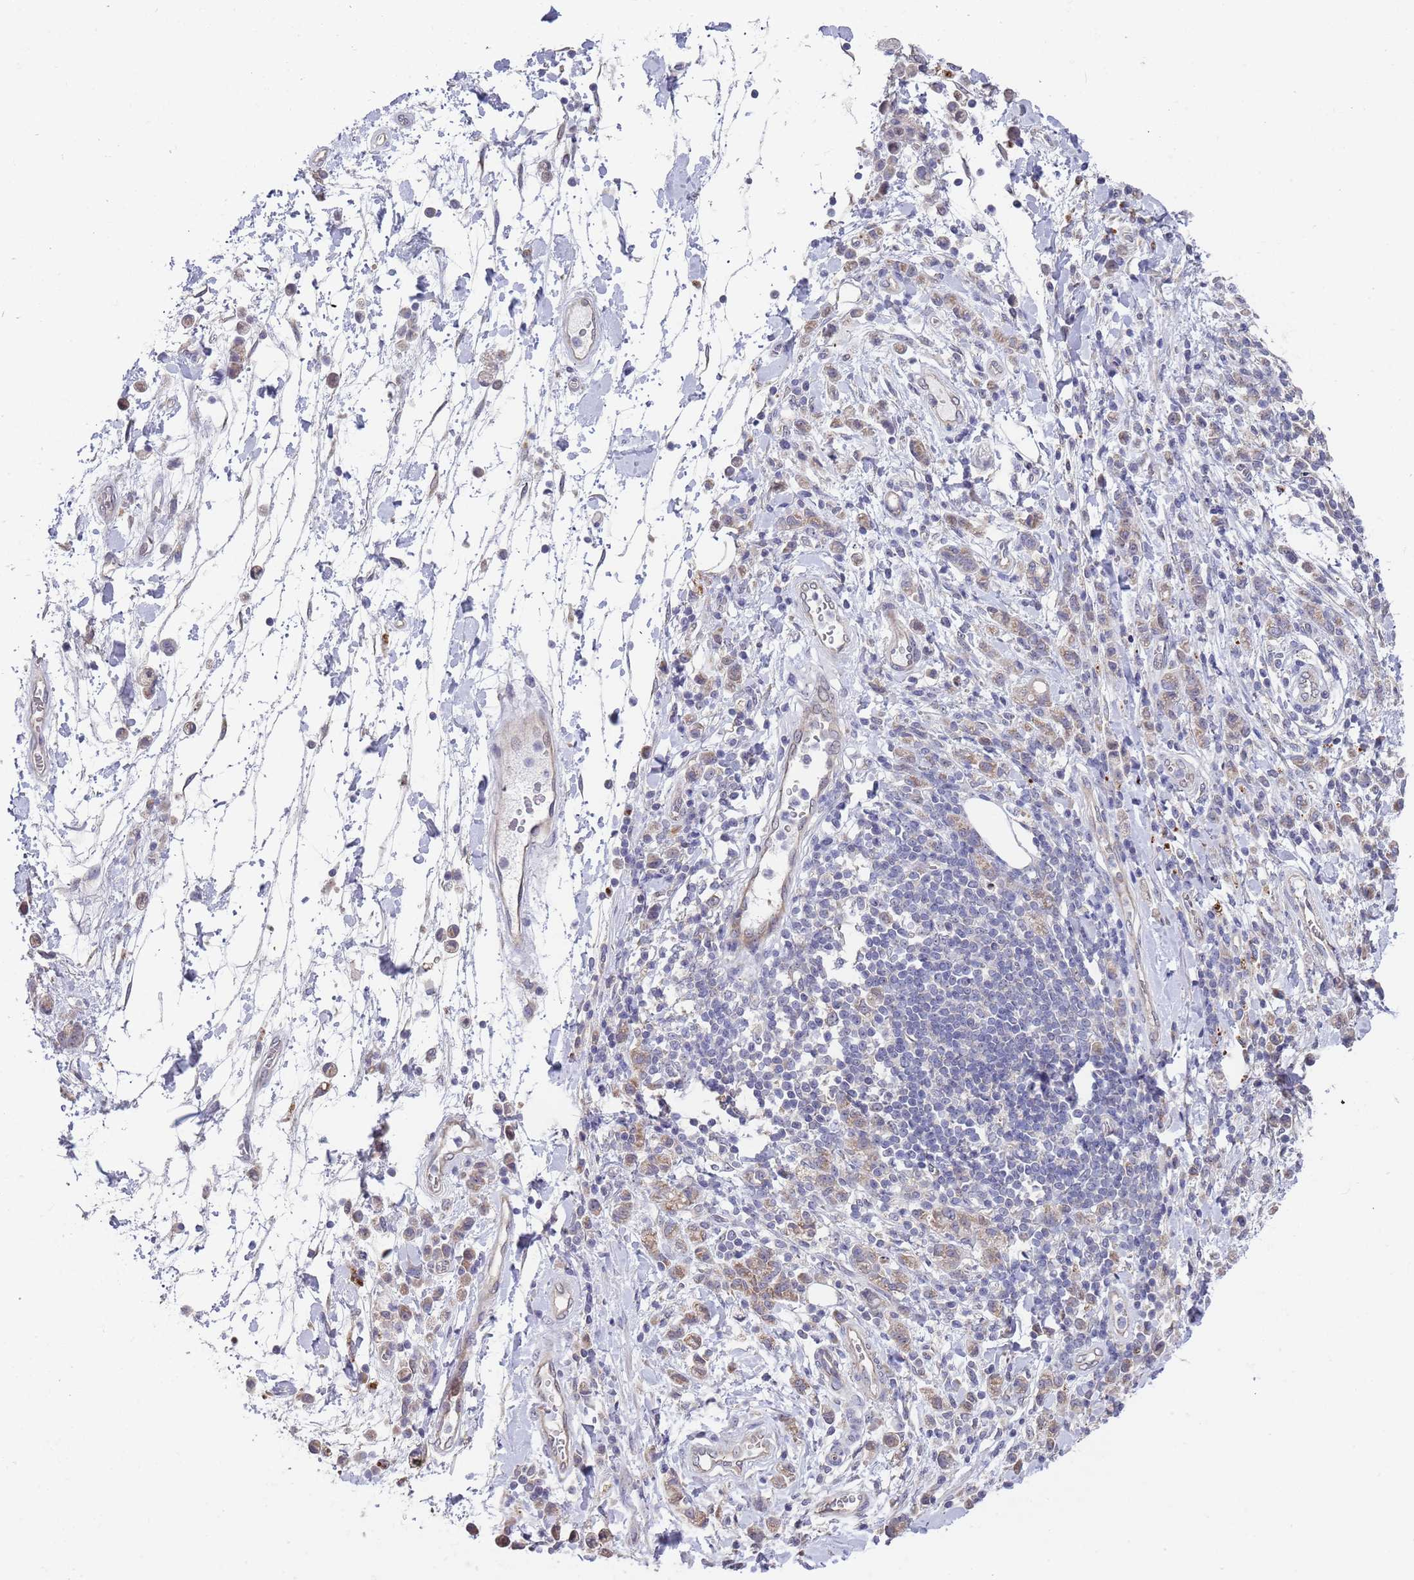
{"staining": {"intensity": "weak", "quantity": ">75%", "location": "cytoplasmic/membranous"}, "tissue": "stomach cancer", "cell_type": "Tumor cells", "image_type": "cancer", "snomed": [{"axis": "morphology", "description": "Adenocarcinoma, NOS"}, {"axis": "topography", "description": "Stomach"}], "caption": "Immunohistochemical staining of human adenocarcinoma (stomach) reveals weak cytoplasmic/membranous protein expression in about >75% of tumor cells. Using DAB (3,3'-diaminobenzidine) (brown) and hematoxylin (blue) stains, captured at high magnification using brightfield microscopy.", "gene": "TMEM64", "patient": {"sex": "male", "age": 77}}